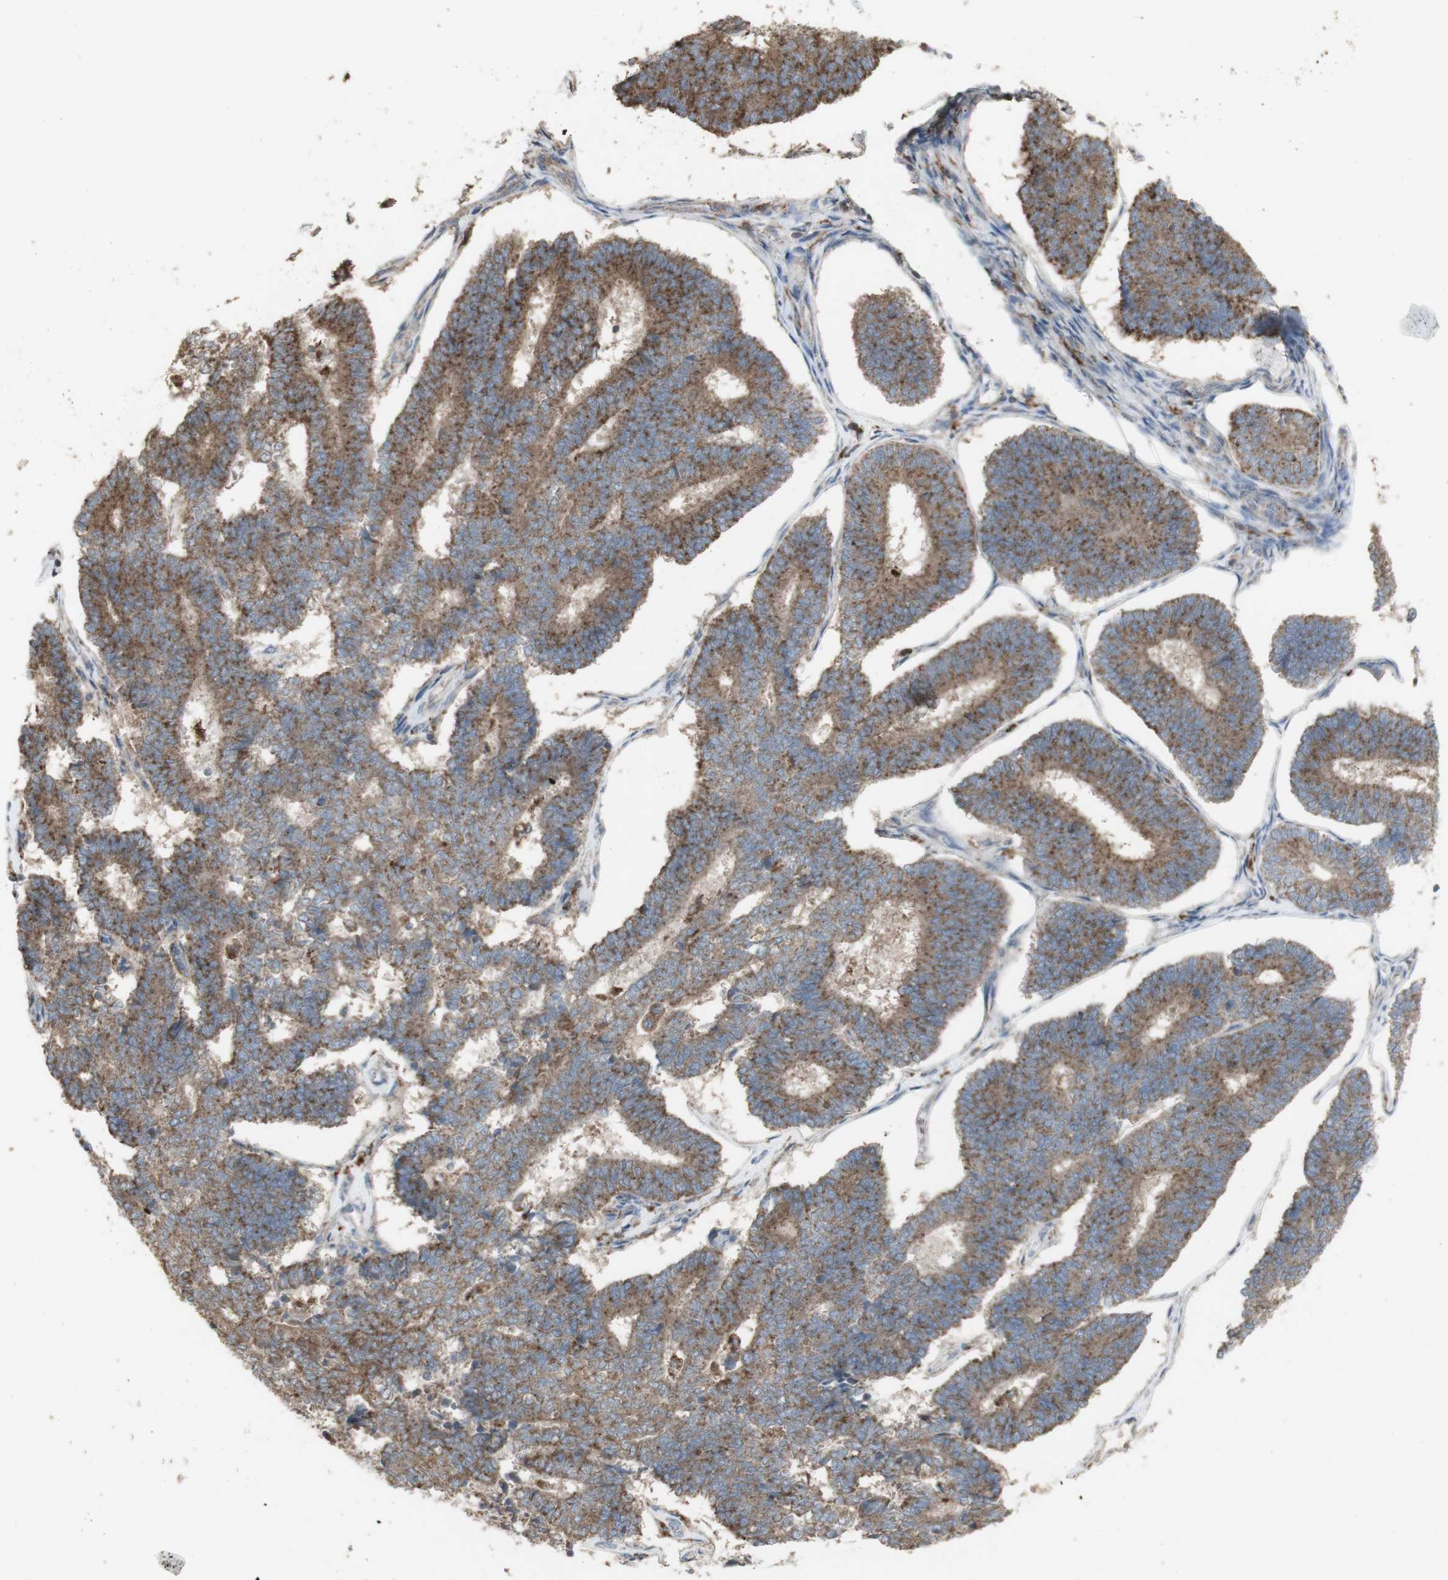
{"staining": {"intensity": "moderate", "quantity": ">75%", "location": "cytoplasmic/membranous"}, "tissue": "endometrial cancer", "cell_type": "Tumor cells", "image_type": "cancer", "snomed": [{"axis": "morphology", "description": "Adenocarcinoma, NOS"}, {"axis": "topography", "description": "Endometrium"}], "caption": "Protein expression analysis of endometrial cancer reveals moderate cytoplasmic/membranous positivity in approximately >75% of tumor cells.", "gene": "ATP6V1E1", "patient": {"sex": "female", "age": 70}}